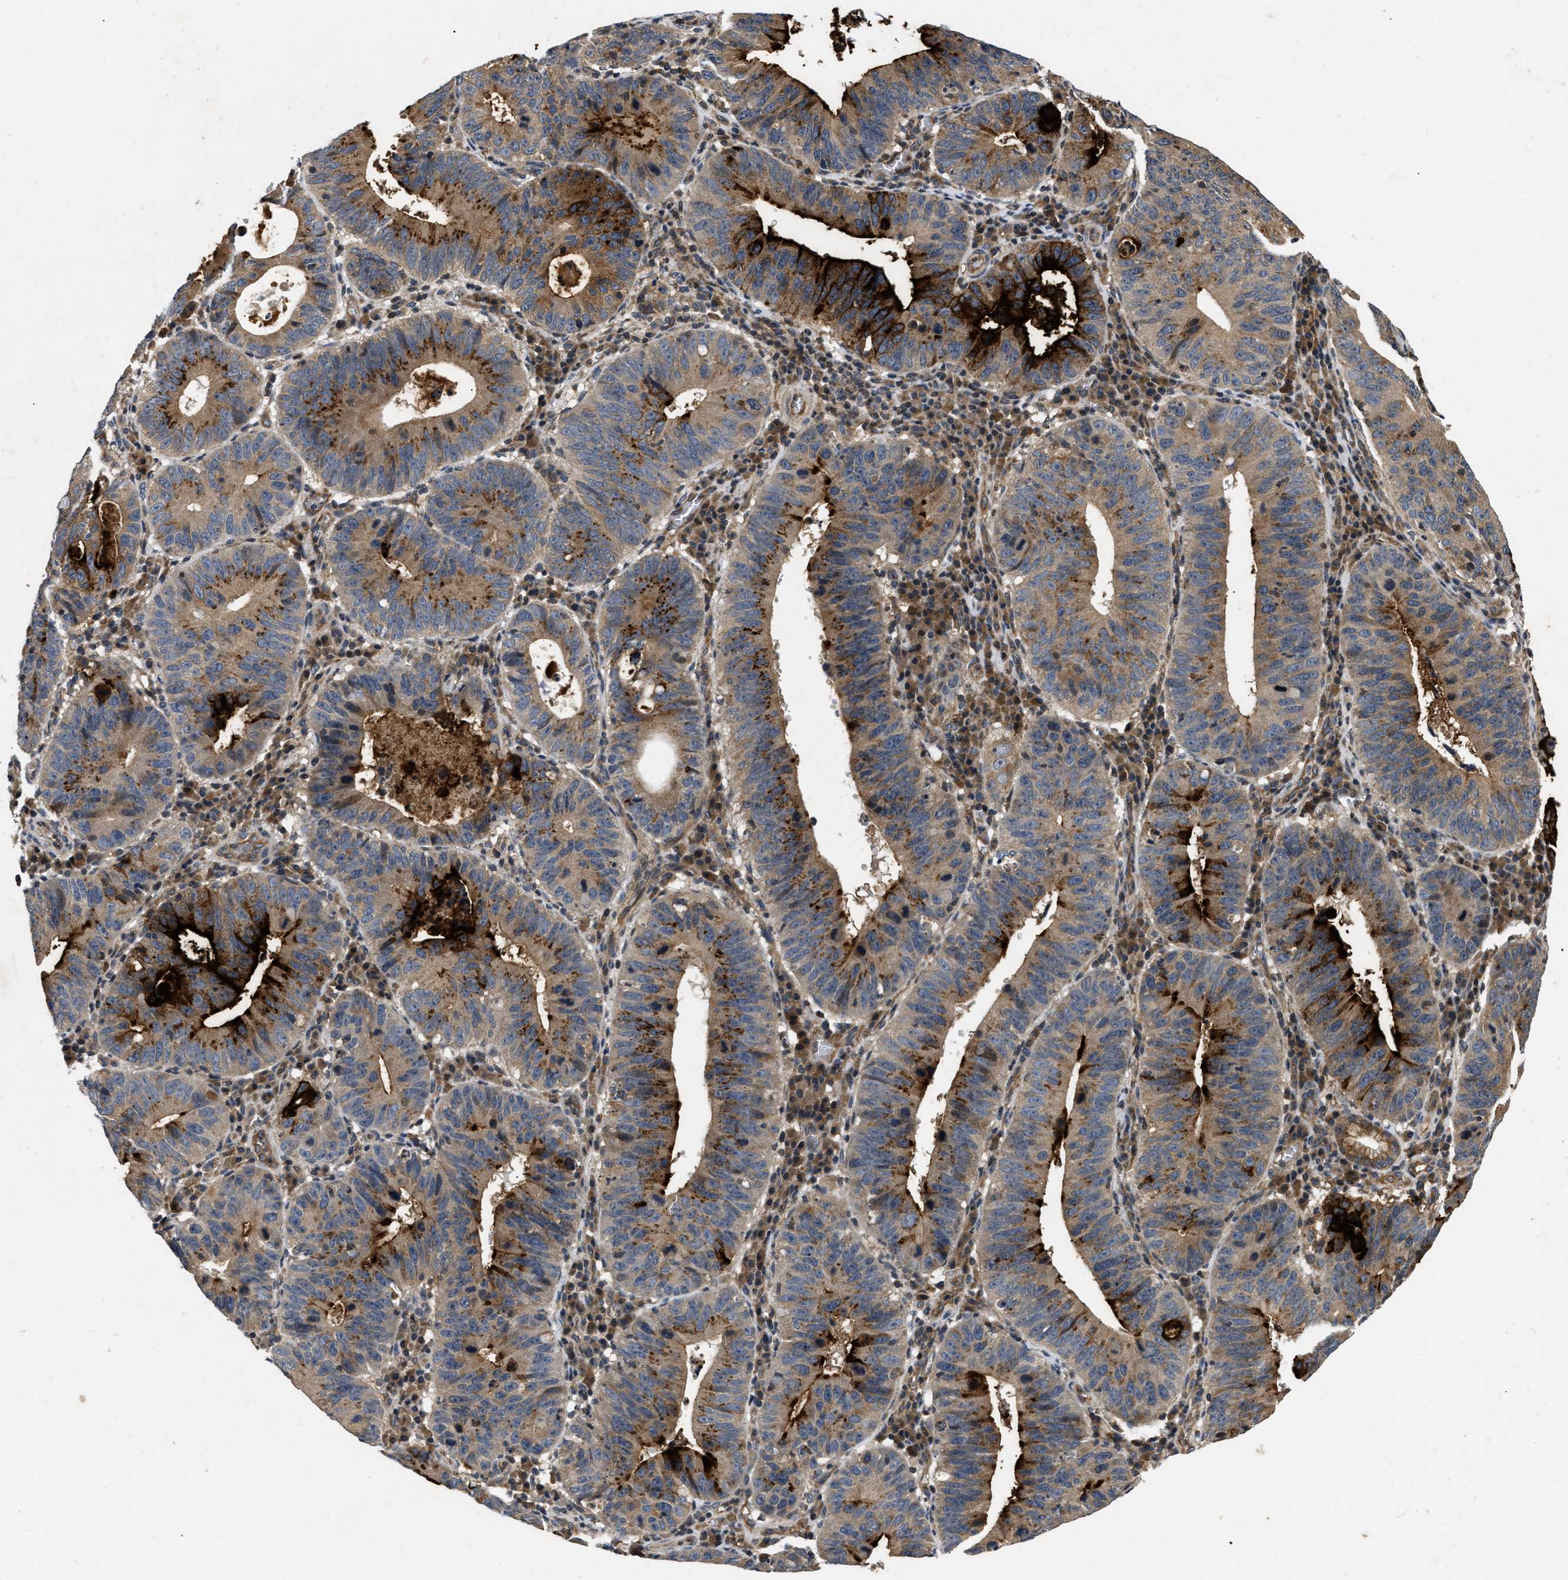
{"staining": {"intensity": "strong", "quantity": ">75%", "location": "cytoplasmic/membranous"}, "tissue": "stomach cancer", "cell_type": "Tumor cells", "image_type": "cancer", "snomed": [{"axis": "morphology", "description": "Adenocarcinoma, NOS"}, {"axis": "topography", "description": "Stomach"}], "caption": "Adenocarcinoma (stomach) was stained to show a protein in brown. There is high levels of strong cytoplasmic/membranous expression in about >75% of tumor cells. Using DAB (3,3'-diaminobenzidine) (brown) and hematoxylin (blue) stains, captured at high magnification using brightfield microscopy.", "gene": "HMGCR", "patient": {"sex": "male", "age": 59}}